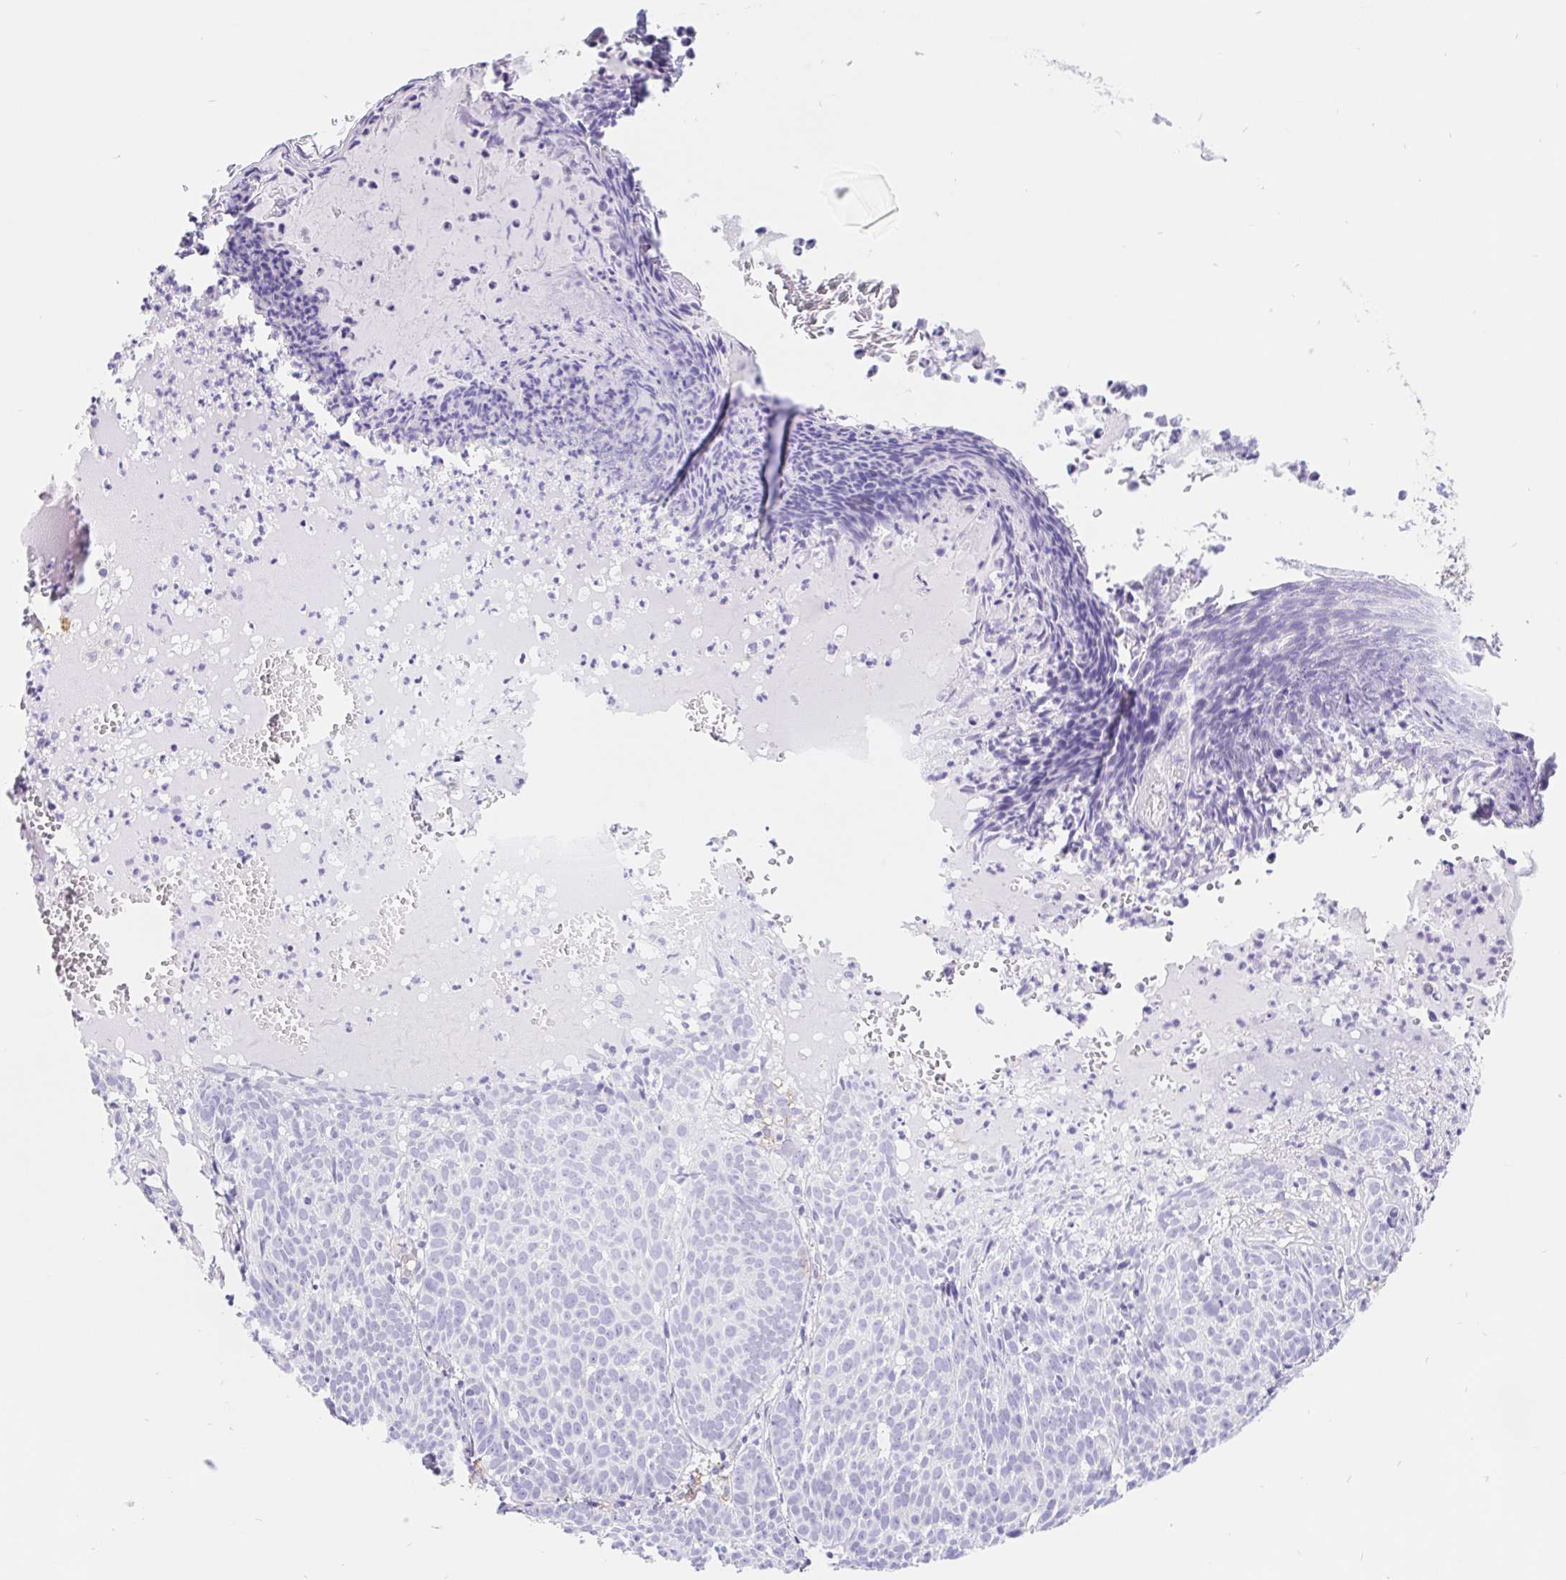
{"staining": {"intensity": "negative", "quantity": "none", "location": "none"}, "tissue": "skin cancer", "cell_type": "Tumor cells", "image_type": "cancer", "snomed": [{"axis": "morphology", "description": "Basal cell carcinoma"}, {"axis": "topography", "description": "Skin"}], "caption": "Protein analysis of skin cancer demonstrates no significant staining in tumor cells.", "gene": "LIMCH1", "patient": {"sex": "male", "age": 90}}